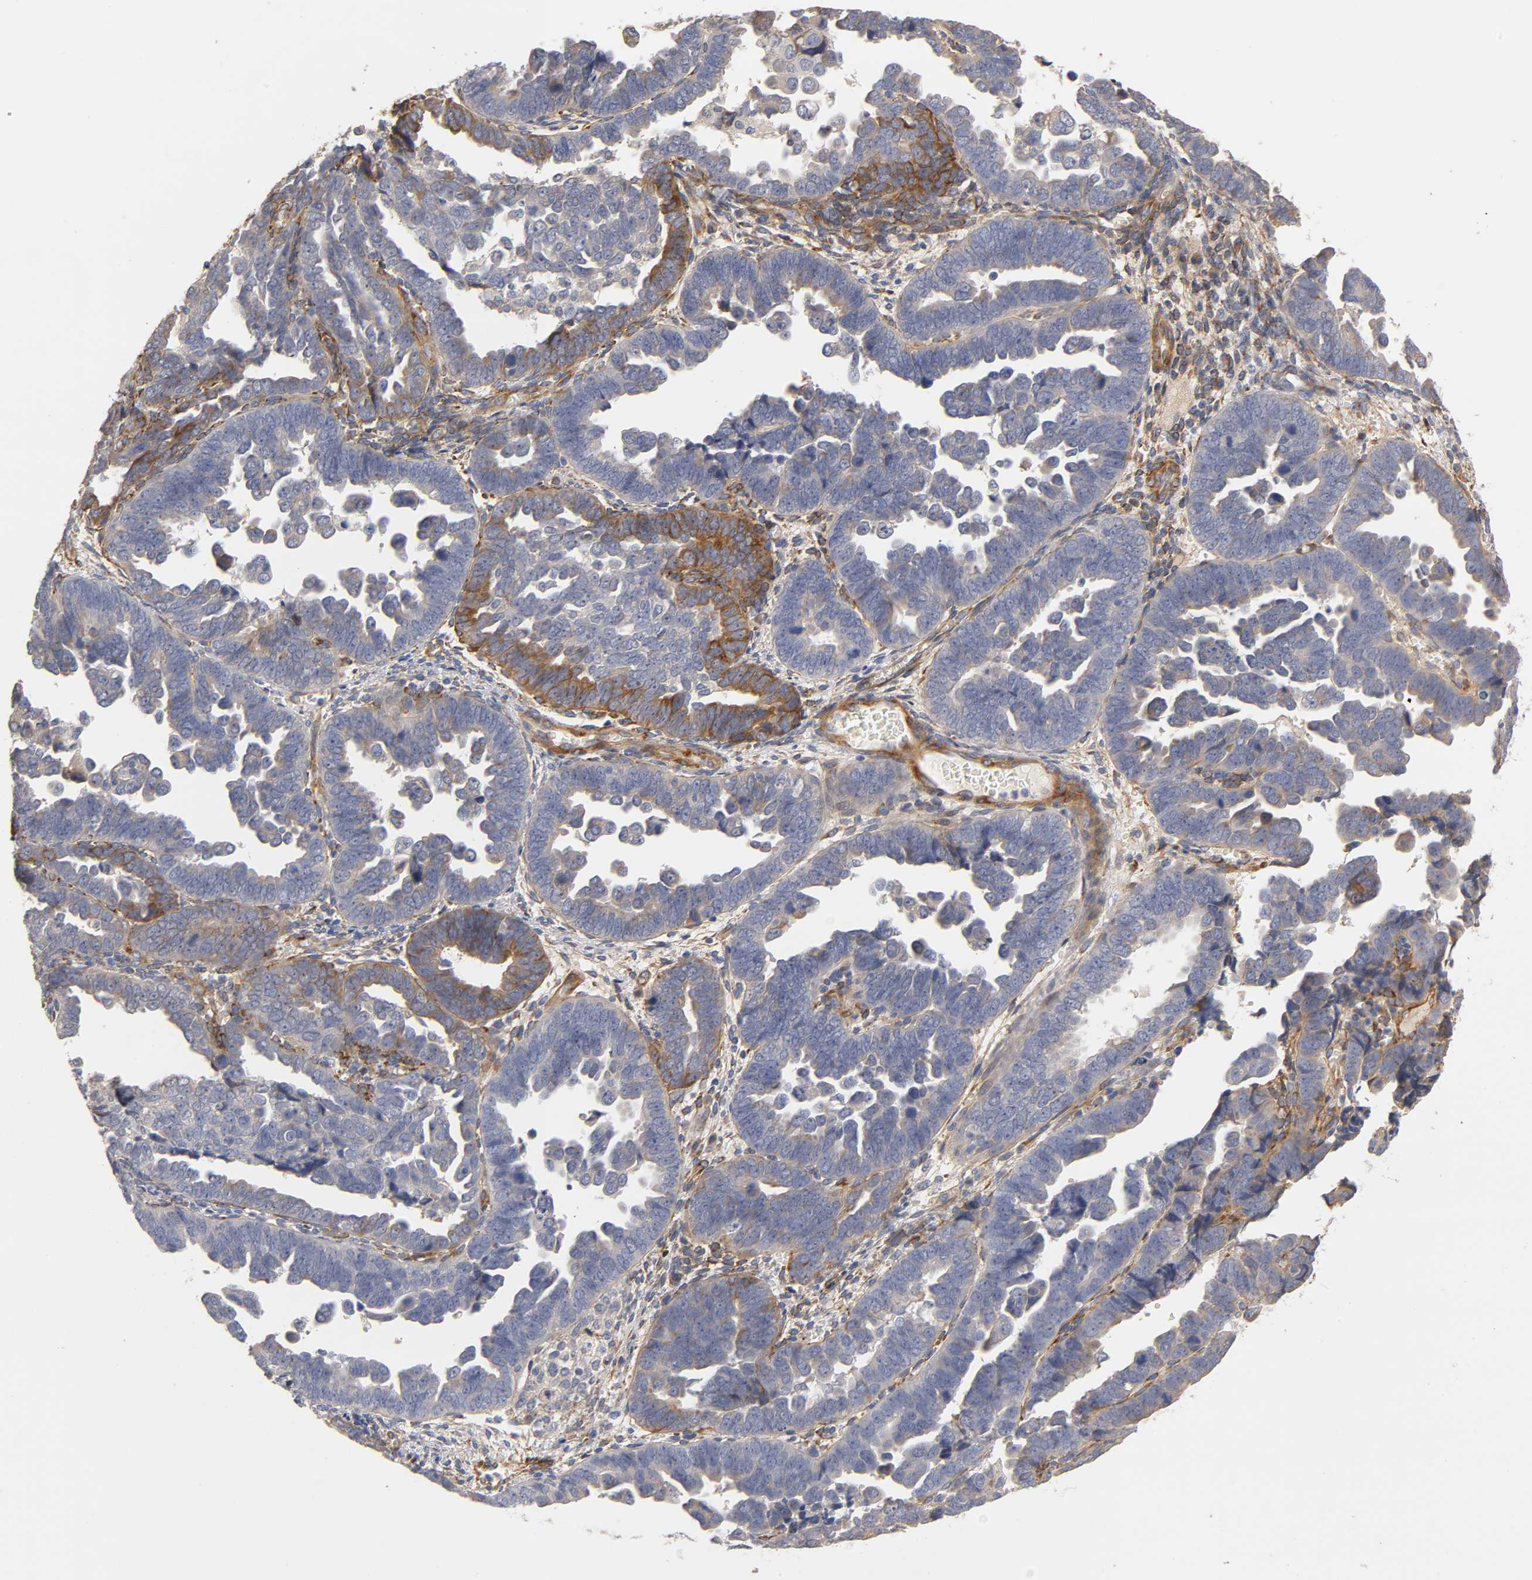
{"staining": {"intensity": "moderate", "quantity": "<25%", "location": "cytoplasmic/membranous"}, "tissue": "endometrial cancer", "cell_type": "Tumor cells", "image_type": "cancer", "snomed": [{"axis": "morphology", "description": "Adenocarcinoma, NOS"}, {"axis": "topography", "description": "Endometrium"}], "caption": "IHC photomicrograph of adenocarcinoma (endometrial) stained for a protein (brown), which shows low levels of moderate cytoplasmic/membranous staining in about <25% of tumor cells.", "gene": "LAMB1", "patient": {"sex": "female", "age": 75}}